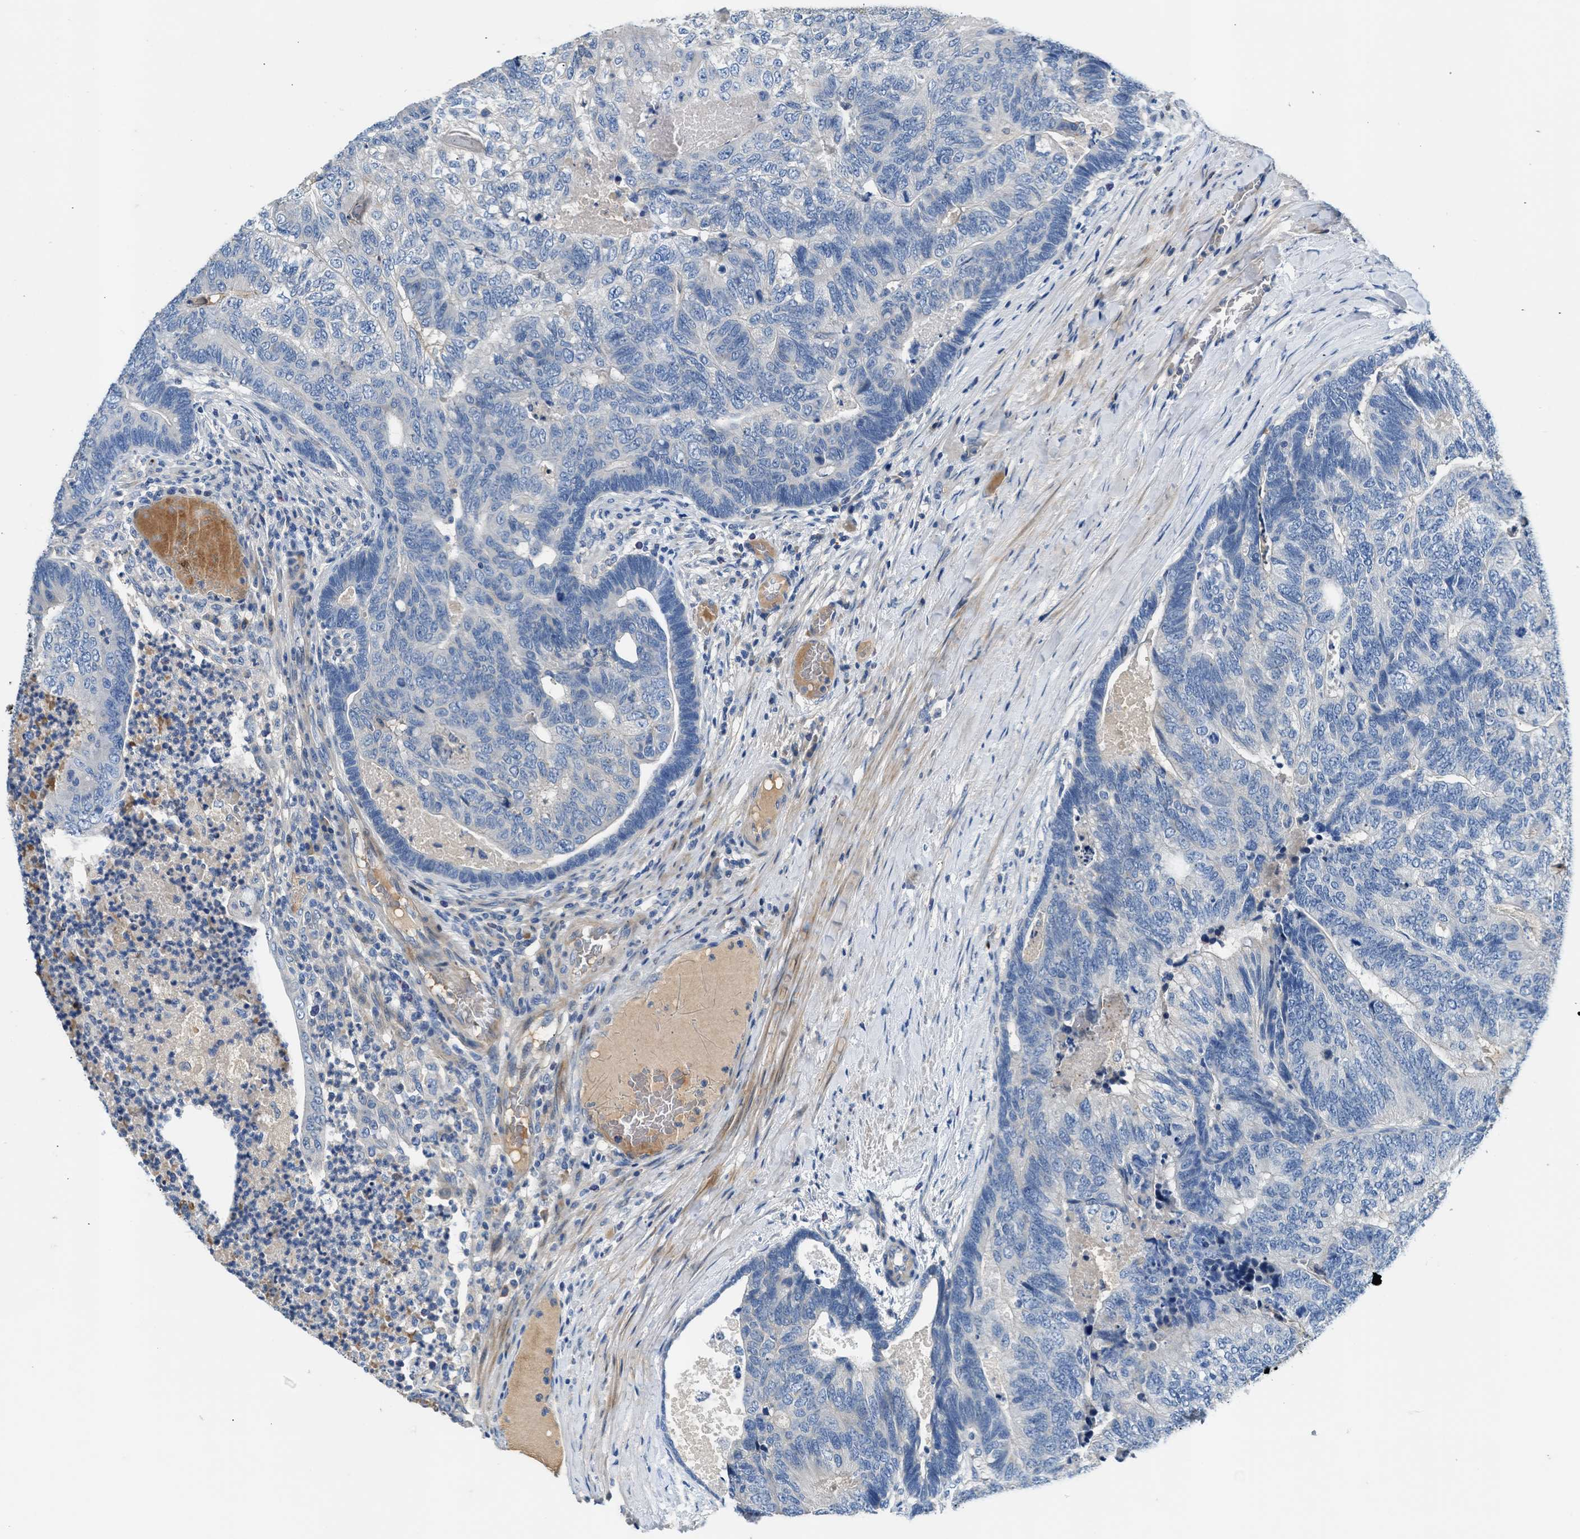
{"staining": {"intensity": "negative", "quantity": "none", "location": "none"}, "tissue": "colorectal cancer", "cell_type": "Tumor cells", "image_type": "cancer", "snomed": [{"axis": "morphology", "description": "Adenocarcinoma, NOS"}, {"axis": "topography", "description": "Colon"}], "caption": "High magnification brightfield microscopy of colorectal adenocarcinoma stained with DAB (brown) and counterstained with hematoxylin (blue): tumor cells show no significant staining.", "gene": "RWDD2B", "patient": {"sex": "female", "age": 67}}